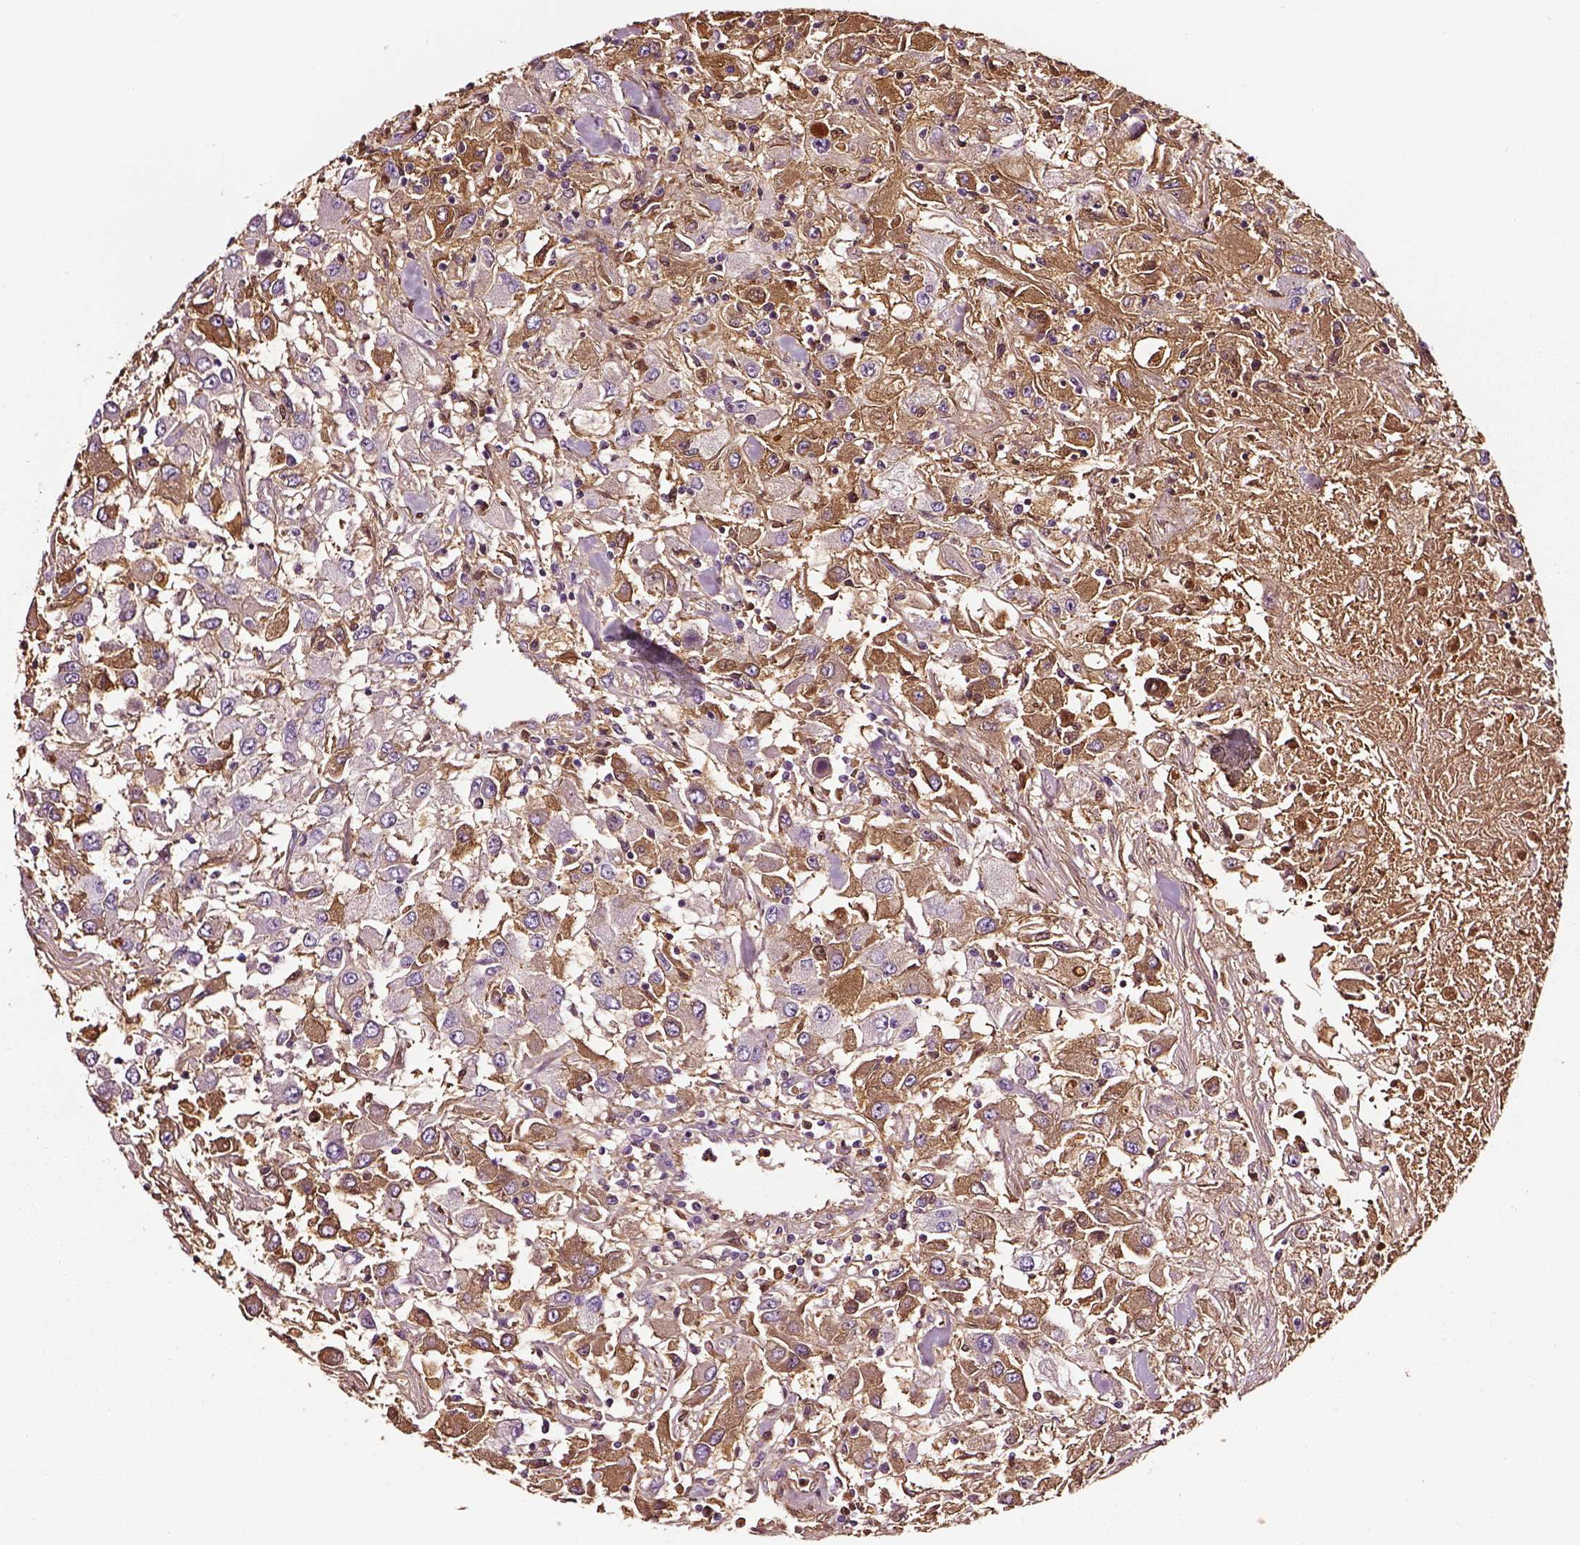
{"staining": {"intensity": "moderate", "quantity": "25%-75%", "location": "cytoplasmic/membranous"}, "tissue": "renal cancer", "cell_type": "Tumor cells", "image_type": "cancer", "snomed": [{"axis": "morphology", "description": "Adenocarcinoma, NOS"}, {"axis": "topography", "description": "Kidney"}], "caption": "This image demonstrates immunohistochemistry (IHC) staining of renal cancer (adenocarcinoma), with medium moderate cytoplasmic/membranous positivity in about 25%-75% of tumor cells.", "gene": "TF", "patient": {"sex": "female", "age": 67}}